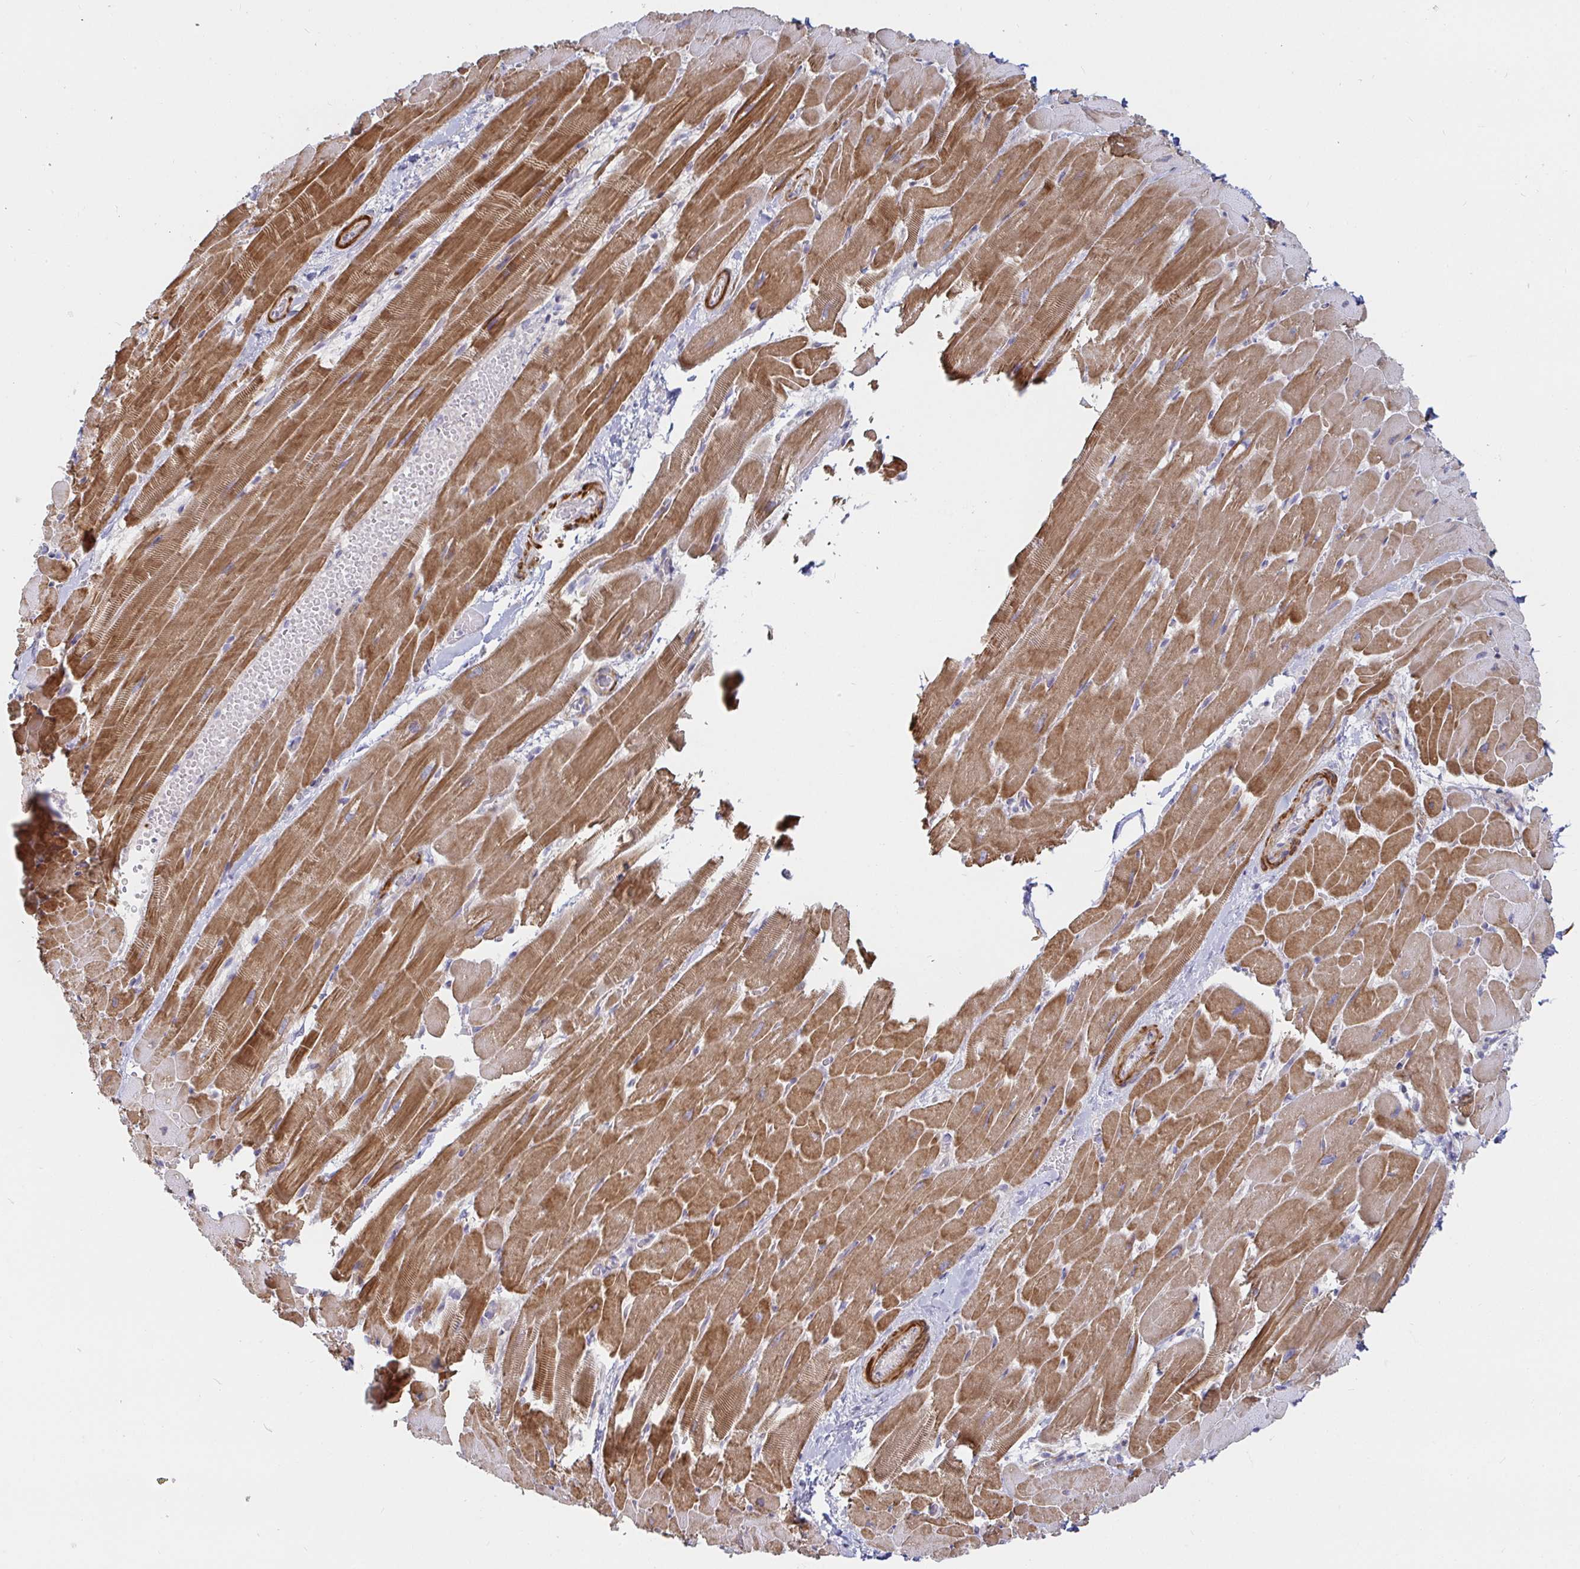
{"staining": {"intensity": "moderate", "quantity": ">75%", "location": "cytoplasmic/membranous"}, "tissue": "heart muscle", "cell_type": "Cardiomyocytes", "image_type": "normal", "snomed": [{"axis": "morphology", "description": "Normal tissue, NOS"}, {"axis": "topography", "description": "Heart"}], "caption": "Protein staining of normal heart muscle shows moderate cytoplasmic/membranous positivity in about >75% of cardiomyocytes. The staining is performed using DAB (3,3'-diaminobenzidine) brown chromogen to label protein expression. The nuclei are counter-stained blue using hematoxylin.", "gene": "SSH2", "patient": {"sex": "male", "age": 37}}